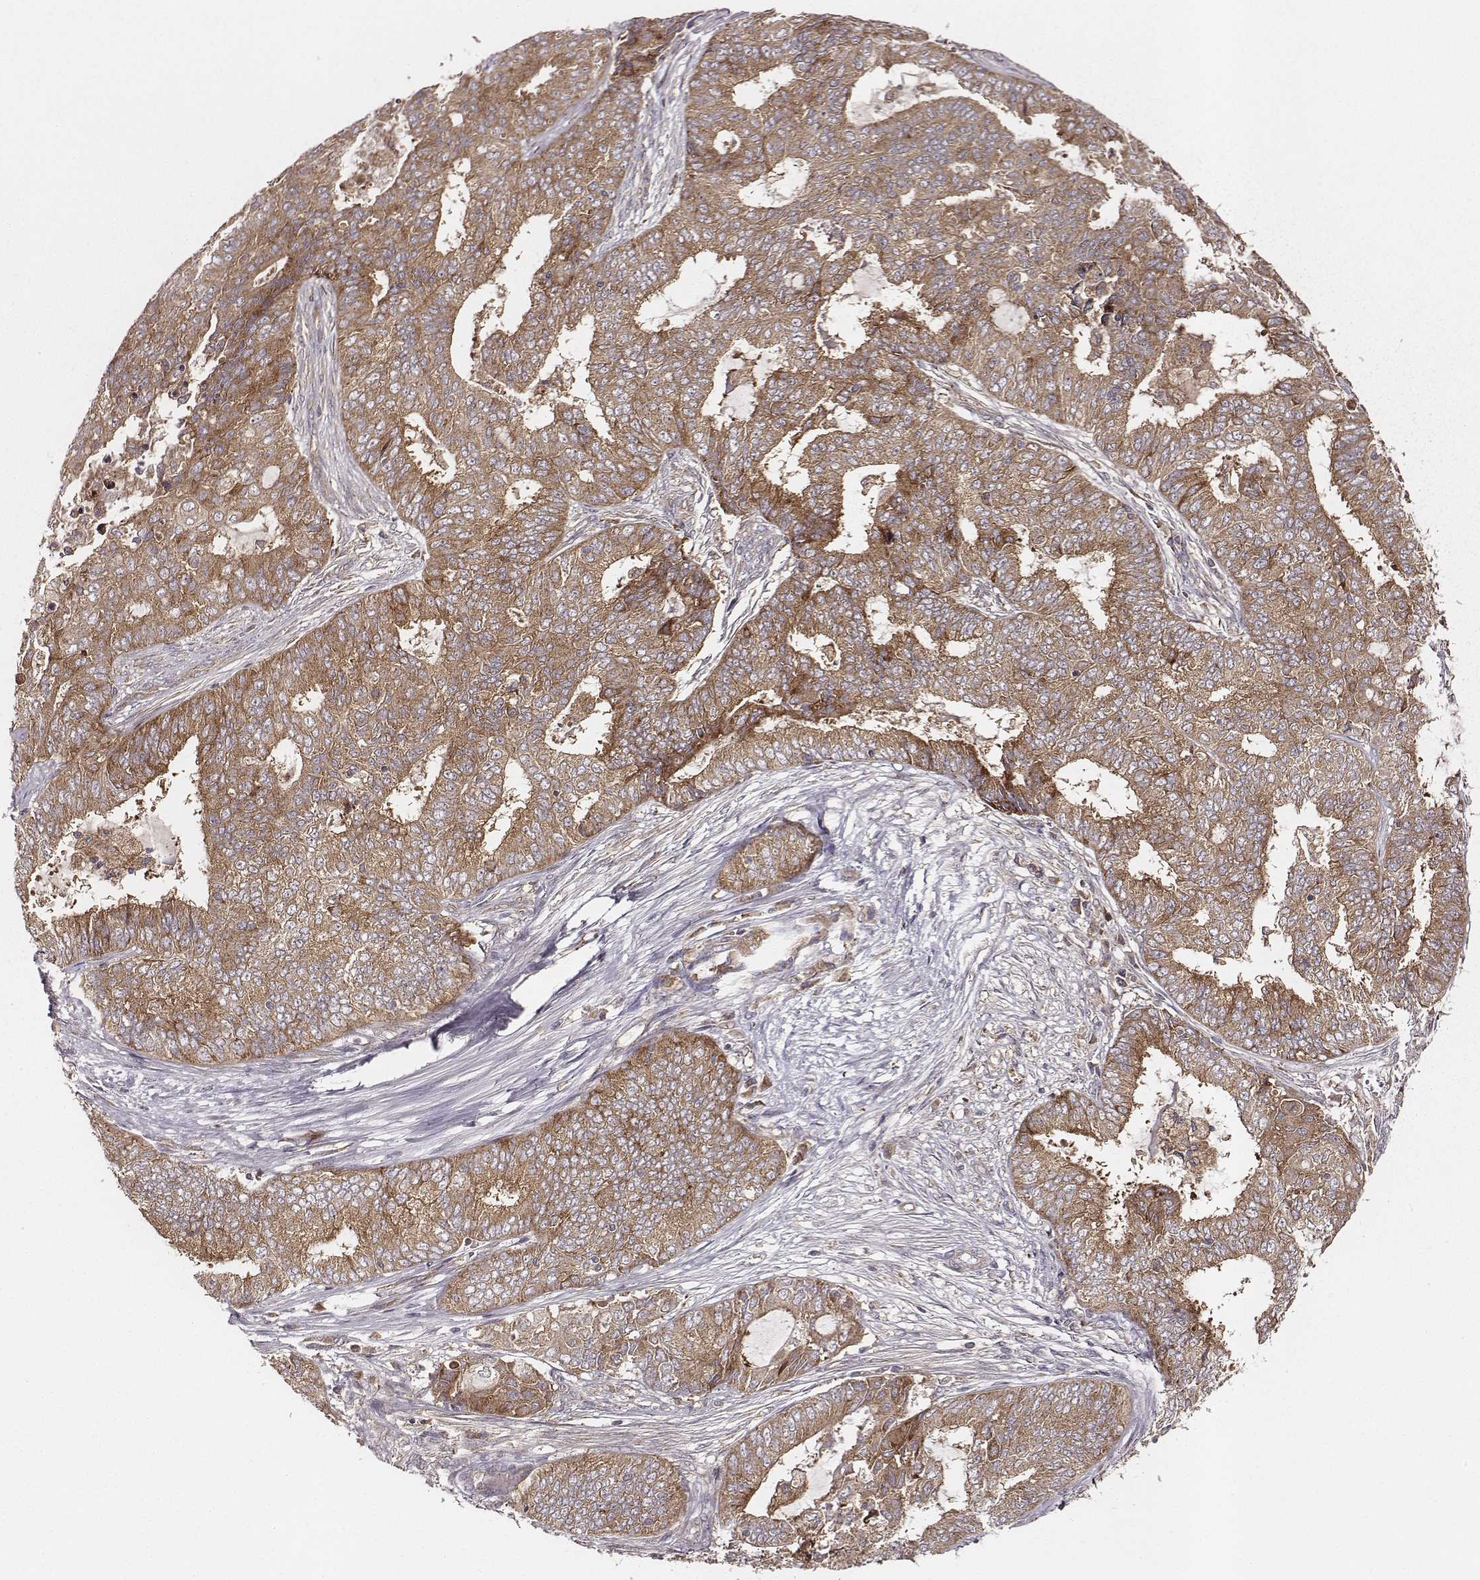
{"staining": {"intensity": "moderate", "quantity": ">75%", "location": "cytoplasmic/membranous"}, "tissue": "endometrial cancer", "cell_type": "Tumor cells", "image_type": "cancer", "snomed": [{"axis": "morphology", "description": "Adenocarcinoma, NOS"}, {"axis": "topography", "description": "Endometrium"}], "caption": "Protein analysis of endometrial cancer (adenocarcinoma) tissue exhibits moderate cytoplasmic/membranous staining in about >75% of tumor cells.", "gene": "VPS26A", "patient": {"sex": "female", "age": 62}}